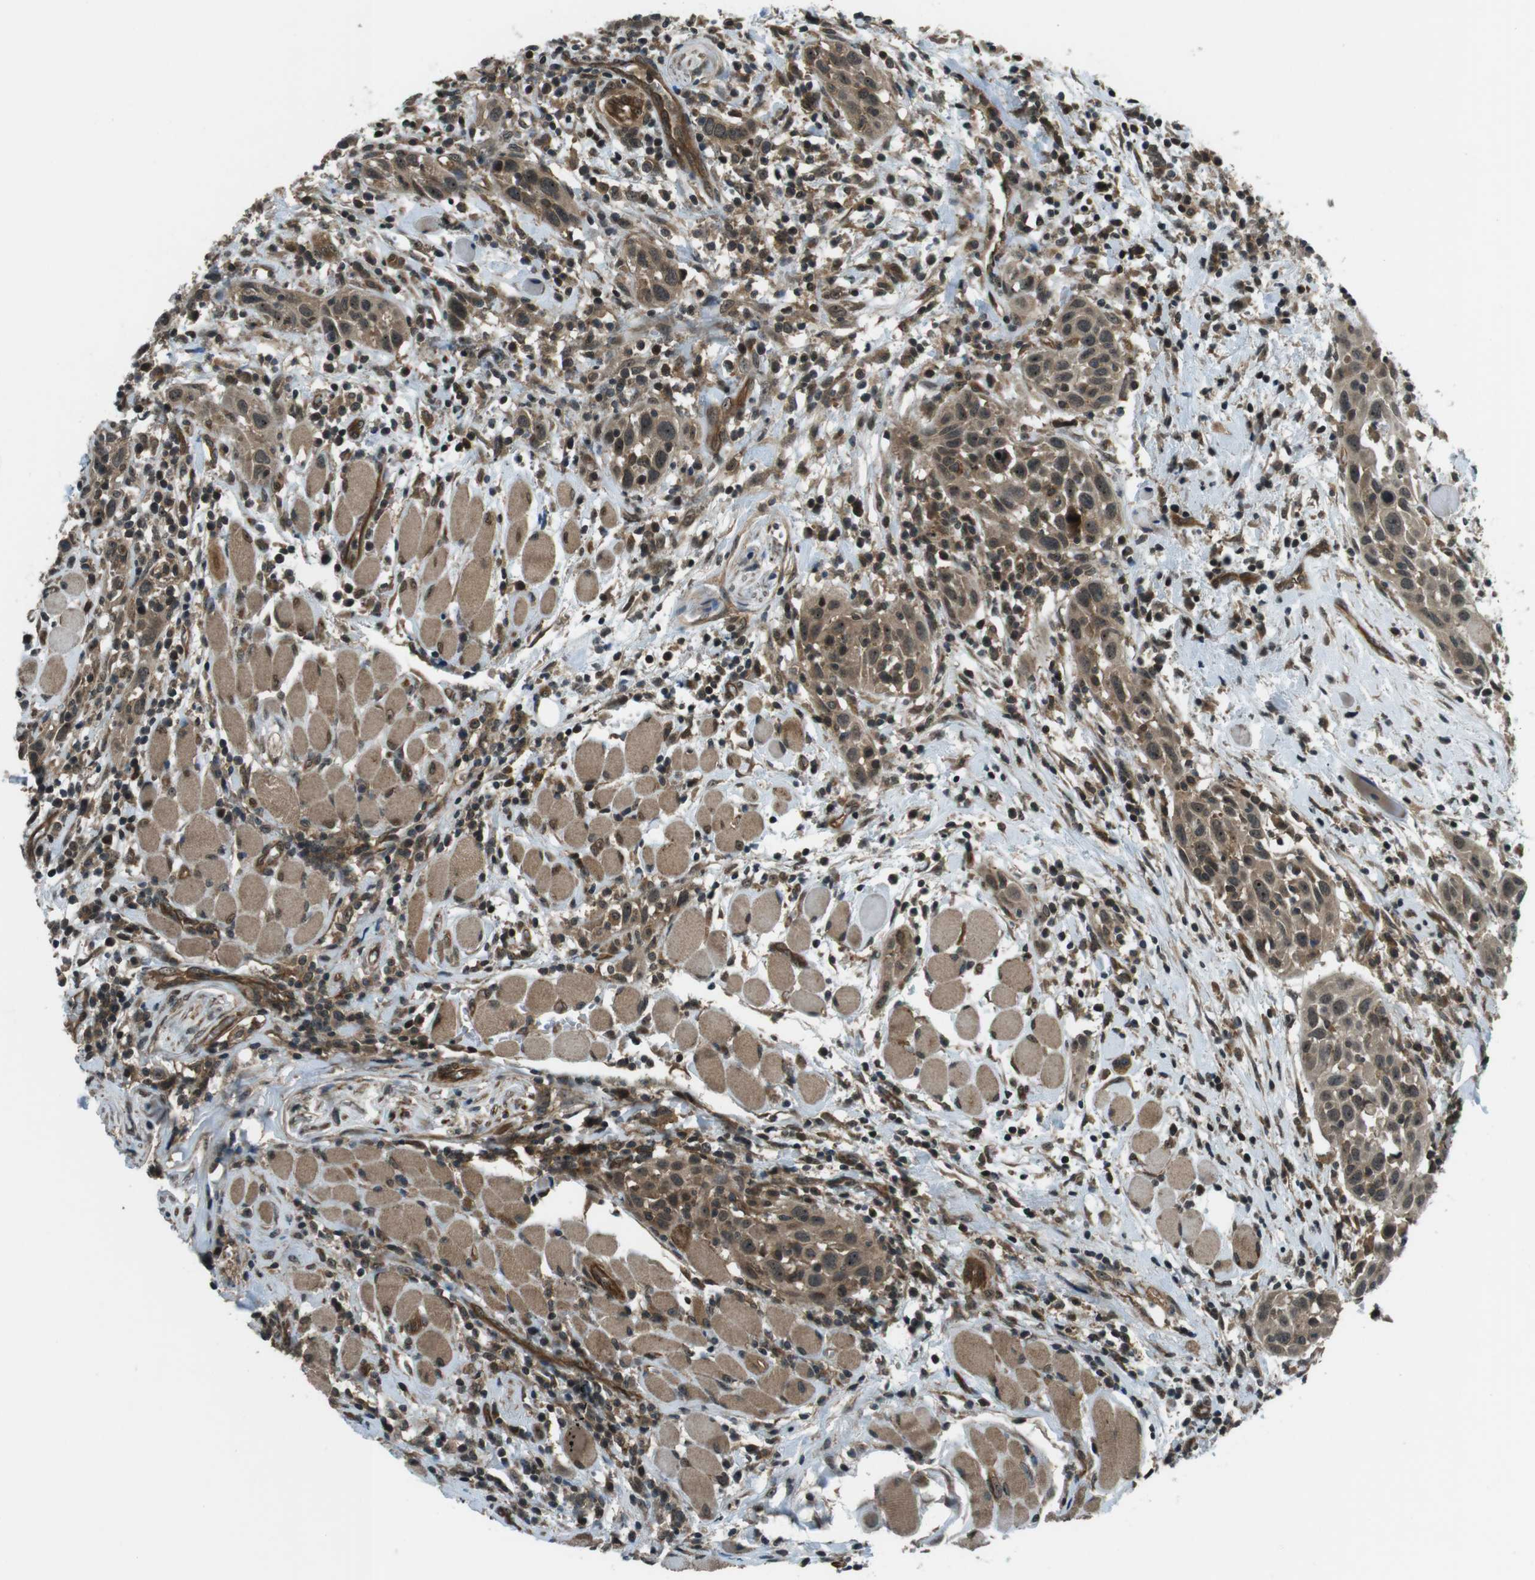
{"staining": {"intensity": "moderate", "quantity": ">75%", "location": "cytoplasmic/membranous,nuclear"}, "tissue": "head and neck cancer", "cell_type": "Tumor cells", "image_type": "cancer", "snomed": [{"axis": "morphology", "description": "Squamous cell carcinoma, NOS"}, {"axis": "topography", "description": "Oral tissue"}, {"axis": "topography", "description": "Head-Neck"}], "caption": "Brown immunohistochemical staining in human squamous cell carcinoma (head and neck) exhibits moderate cytoplasmic/membranous and nuclear expression in approximately >75% of tumor cells. (DAB IHC, brown staining for protein, blue staining for nuclei).", "gene": "TIAM2", "patient": {"sex": "female", "age": 50}}